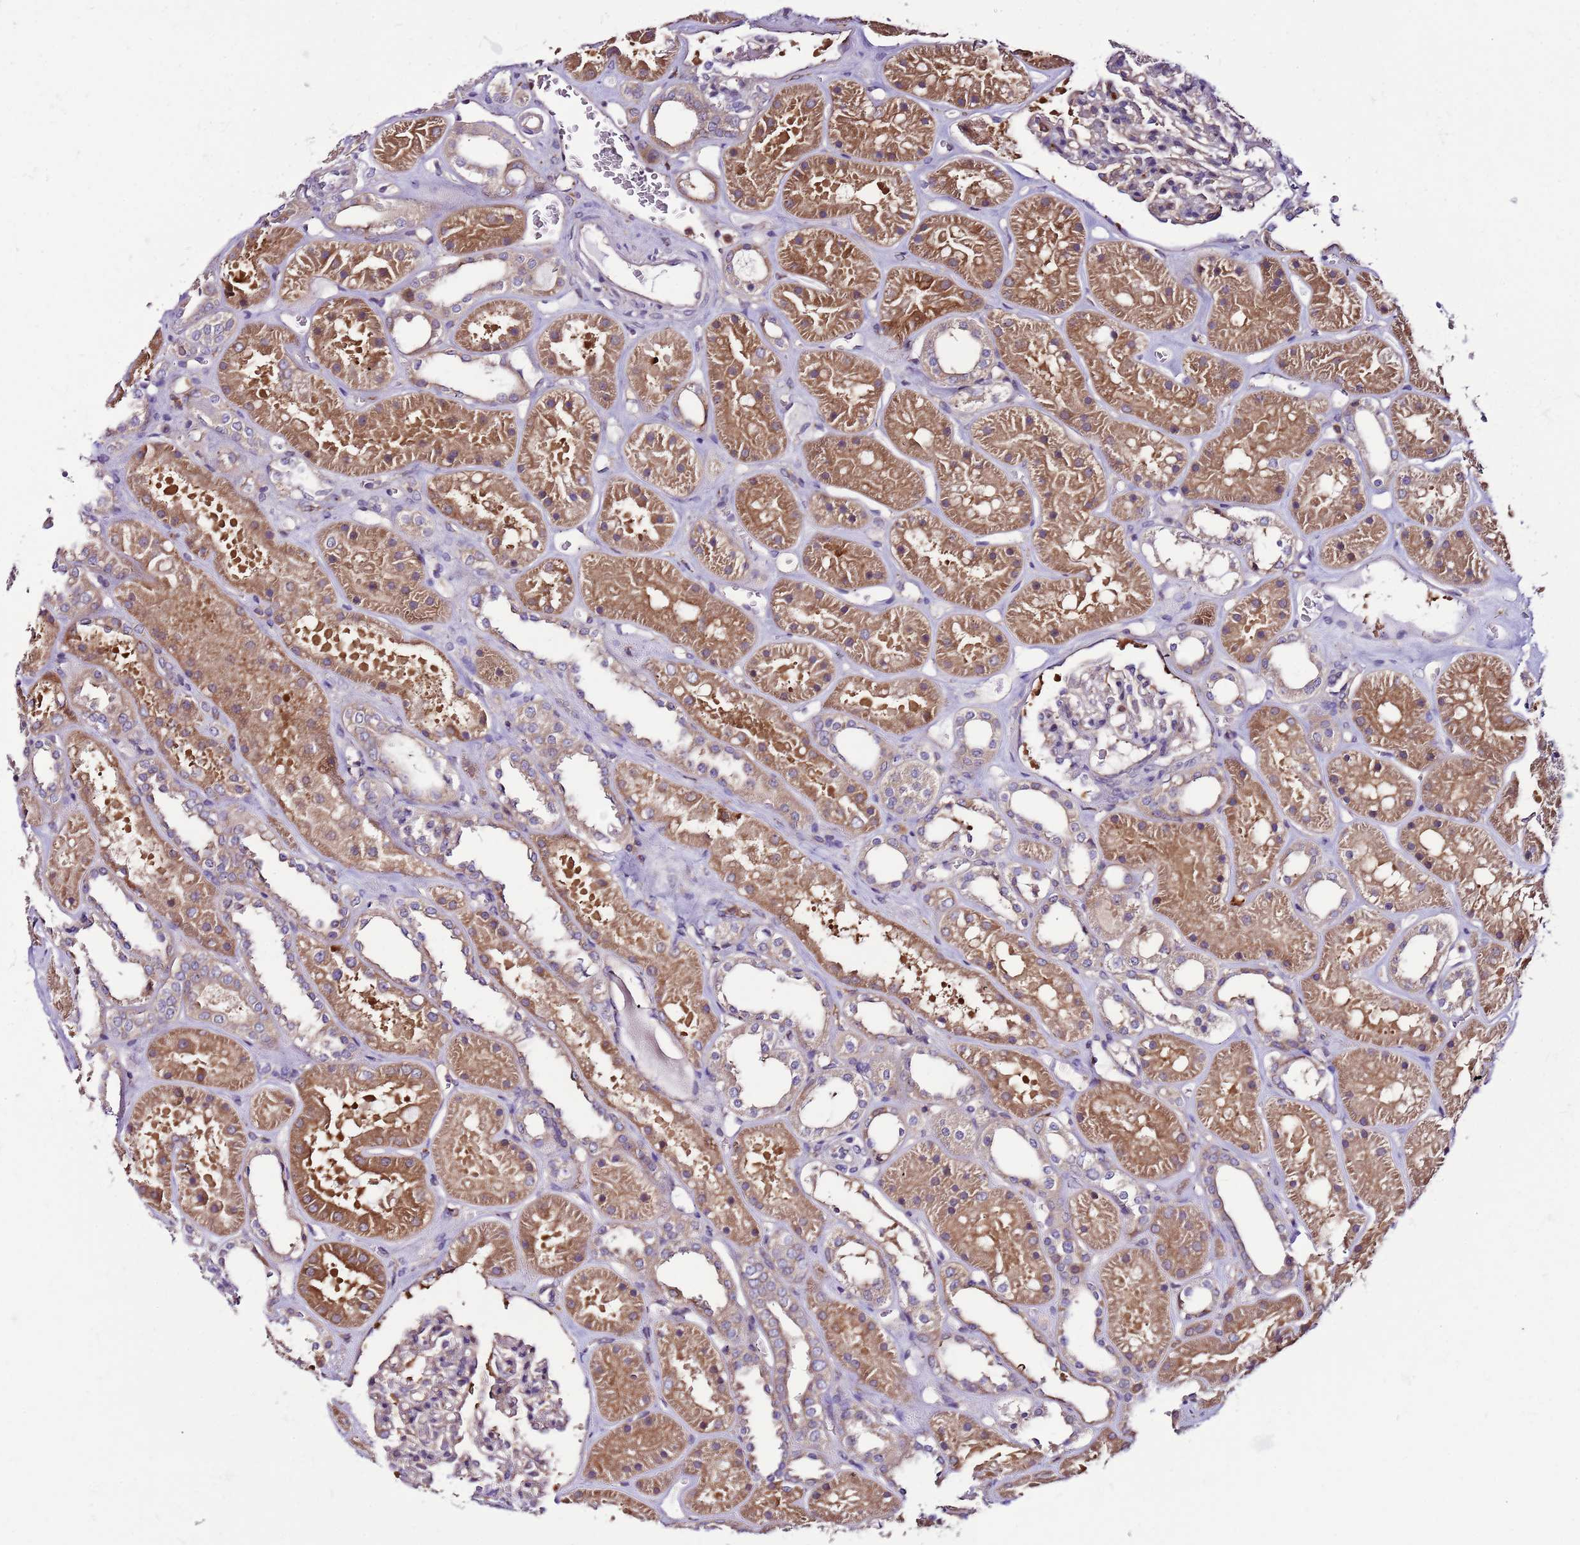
{"staining": {"intensity": "weak", "quantity": "<25%", "location": "cytoplasmic/membranous"}, "tissue": "kidney", "cell_type": "Cells in glomeruli", "image_type": "normal", "snomed": [{"axis": "morphology", "description": "Normal tissue, NOS"}, {"axis": "topography", "description": "Kidney"}], "caption": "Unremarkable kidney was stained to show a protein in brown. There is no significant expression in cells in glomeruli. (DAB (3,3'-diaminobenzidine) immunohistochemistry (IHC) with hematoxylin counter stain).", "gene": "ATXN2L", "patient": {"sex": "female", "age": 41}}